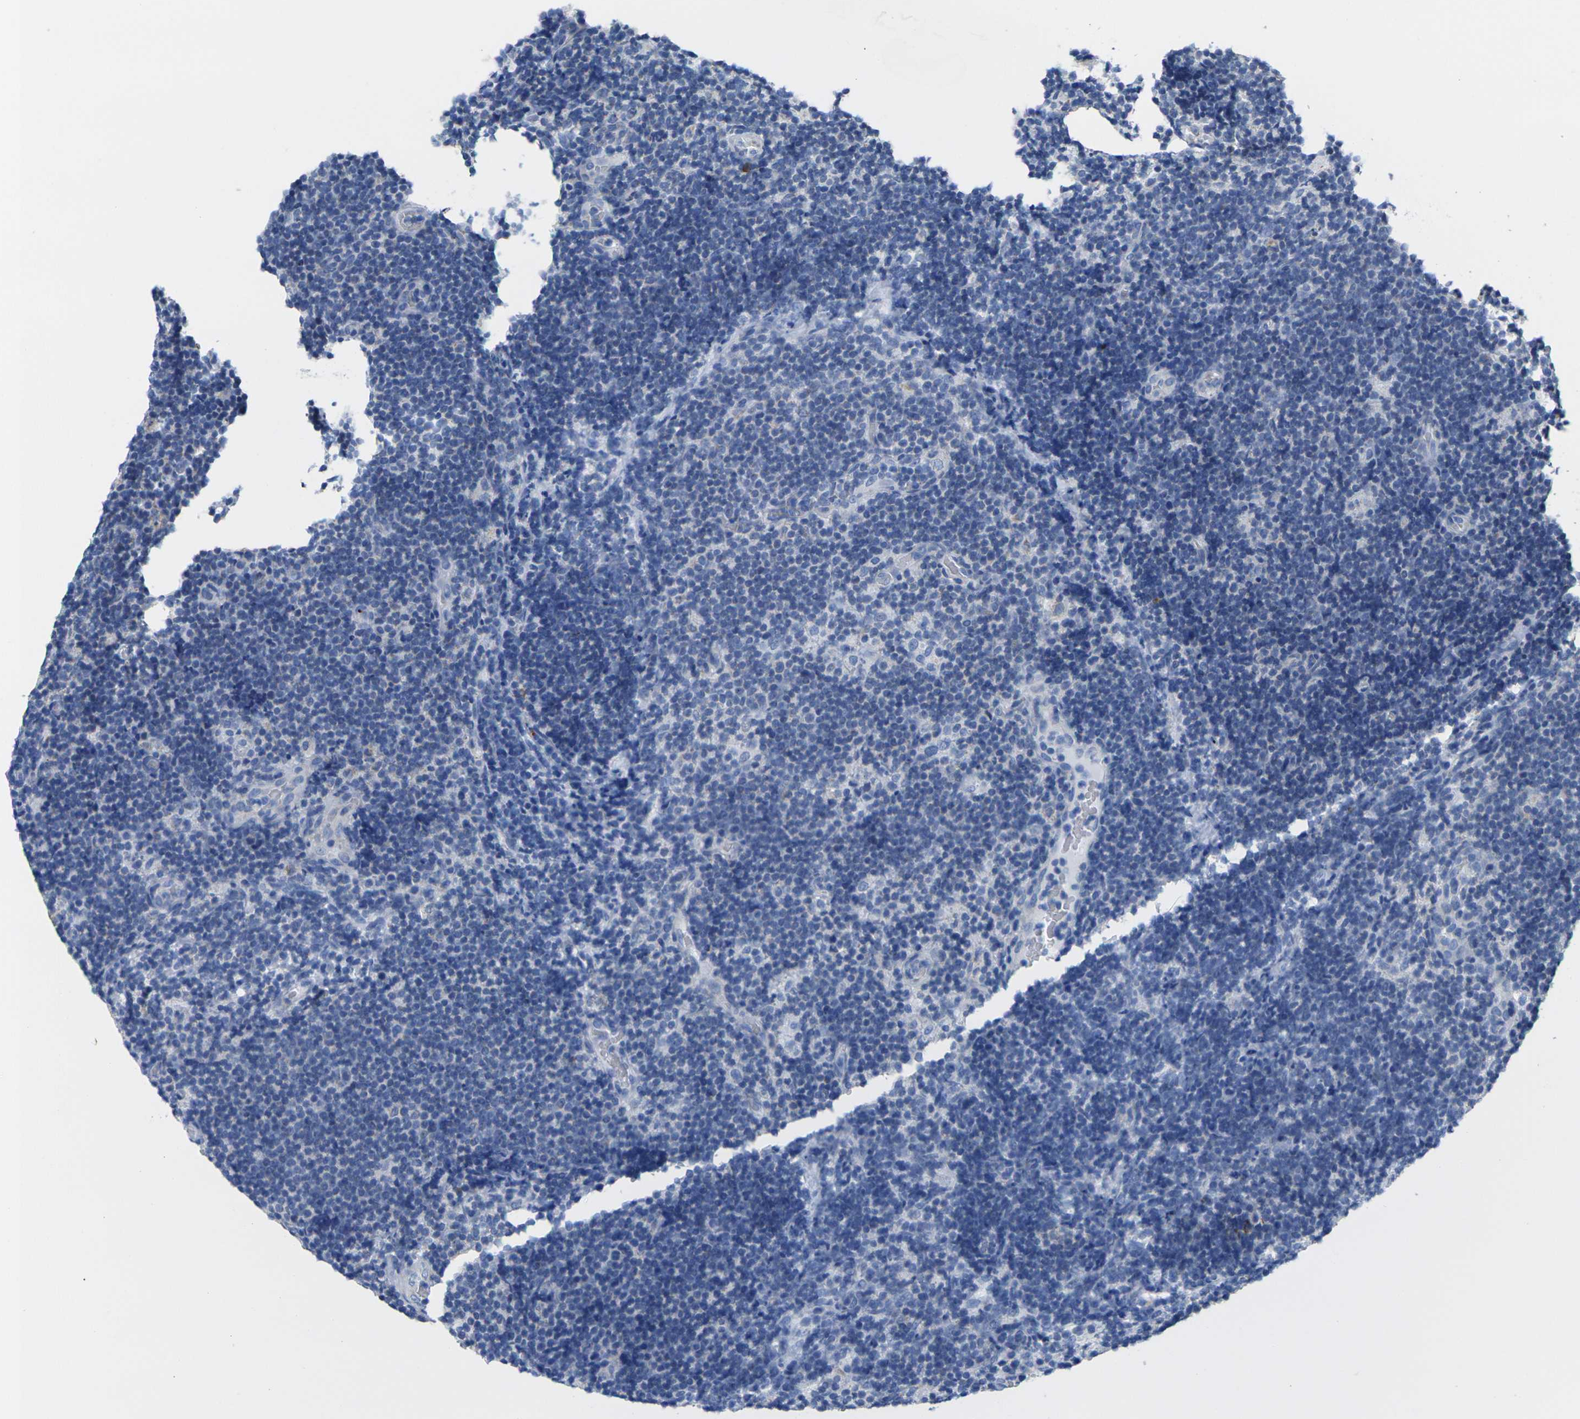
{"staining": {"intensity": "negative", "quantity": "none", "location": "none"}, "tissue": "lymphoma", "cell_type": "Tumor cells", "image_type": "cancer", "snomed": [{"axis": "morphology", "description": "Malignant lymphoma, non-Hodgkin's type, Low grade"}, {"axis": "topography", "description": "Lymph node"}], "caption": "Tumor cells show no significant staining in malignant lymphoma, non-Hodgkin's type (low-grade).", "gene": "TMEM204", "patient": {"sex": "male", "age": 83}}